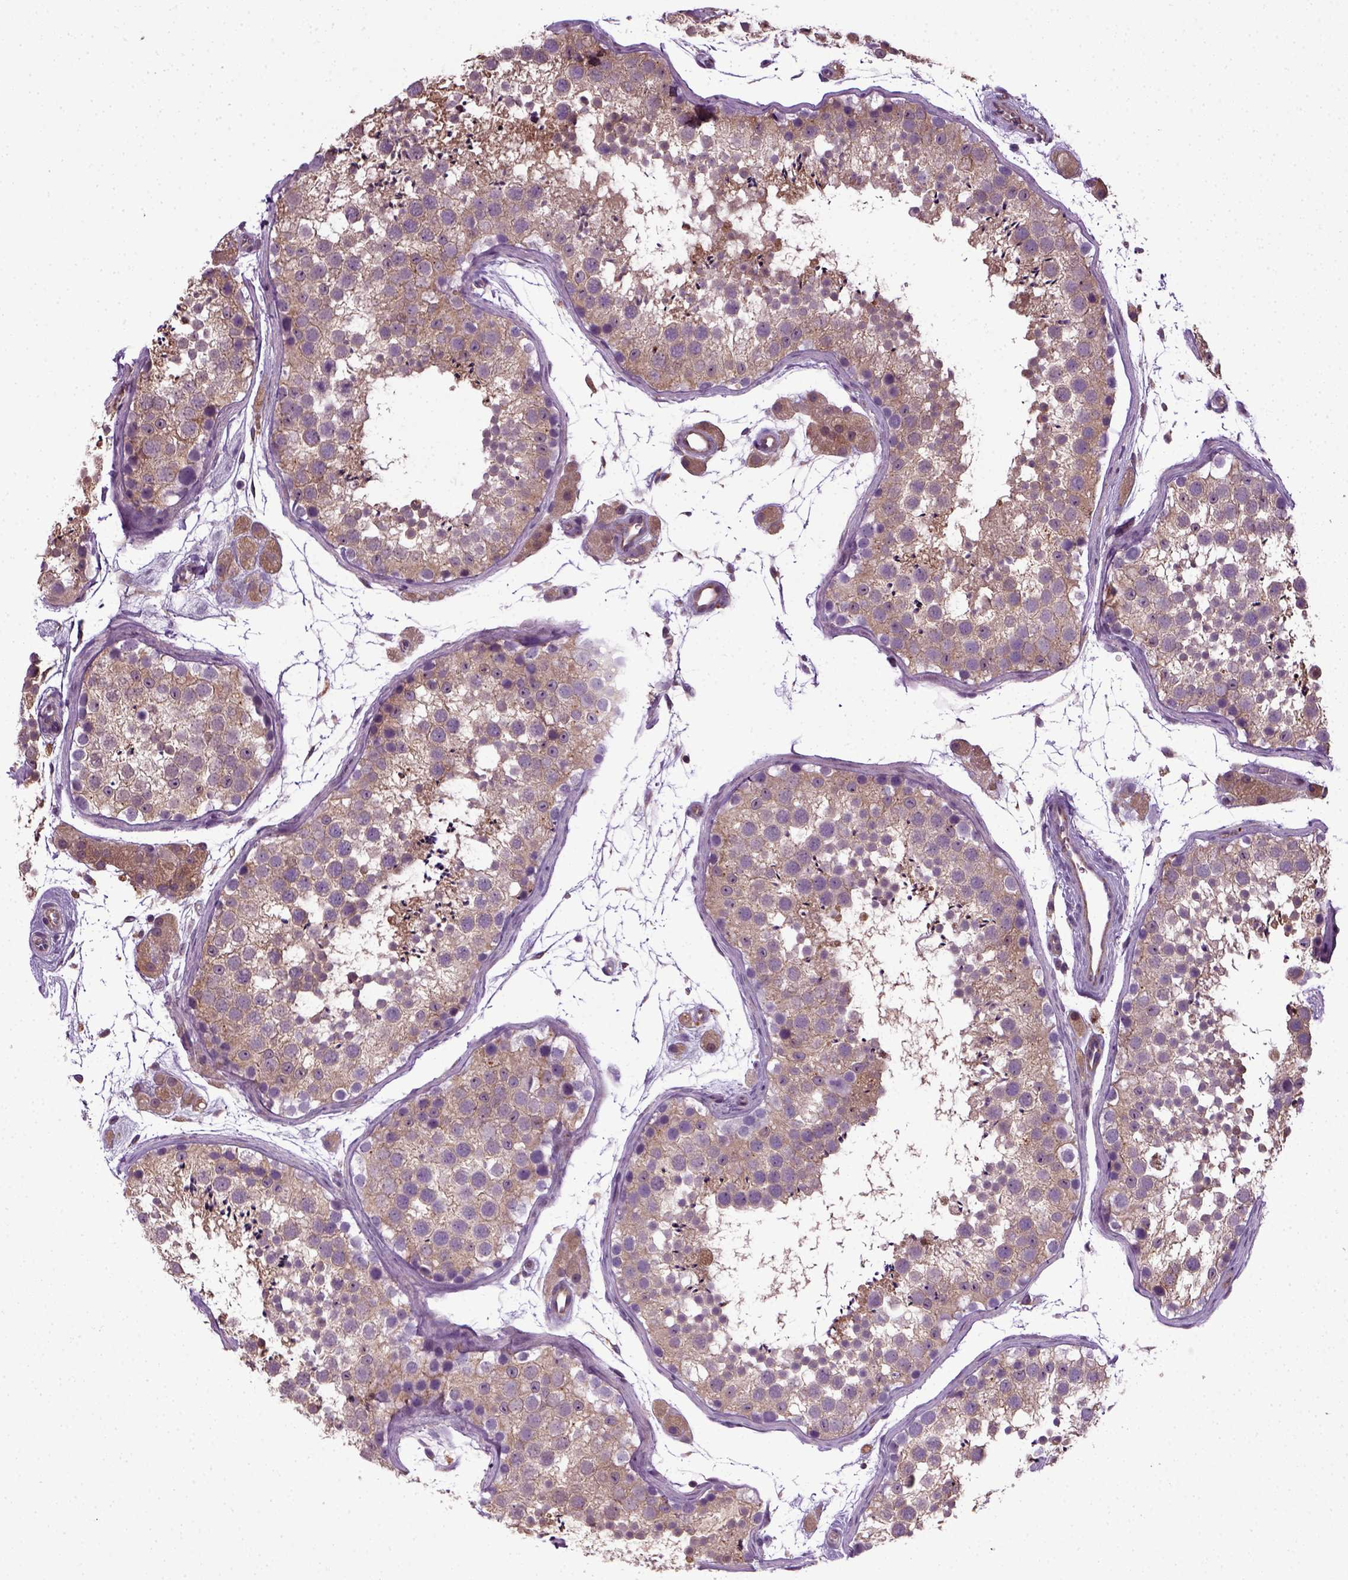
{"staining": {"intensity": "weak", "quantity": "25%-75%", "location": "cytoplasmic/membranous"}, "tissue": "testis", "cell_type": "Cells in seminiferous ducts", "image_type": "normal", "snomed": [{"axis": "morphology", "description": "Normal tissue, NOS"}, {"axis": "topography", "description": "Testis"}], "caption": "Testis stained with DAB (3,3'-diaminobenzidine) immunohistochemistry exhibits low levels of weak cytoplasmic/membranous positivity in approximately 25%-75% of cells in seminiferous ducts.", "gene": "TPRG1", "patient": {"sex": "male", "age": 41}}